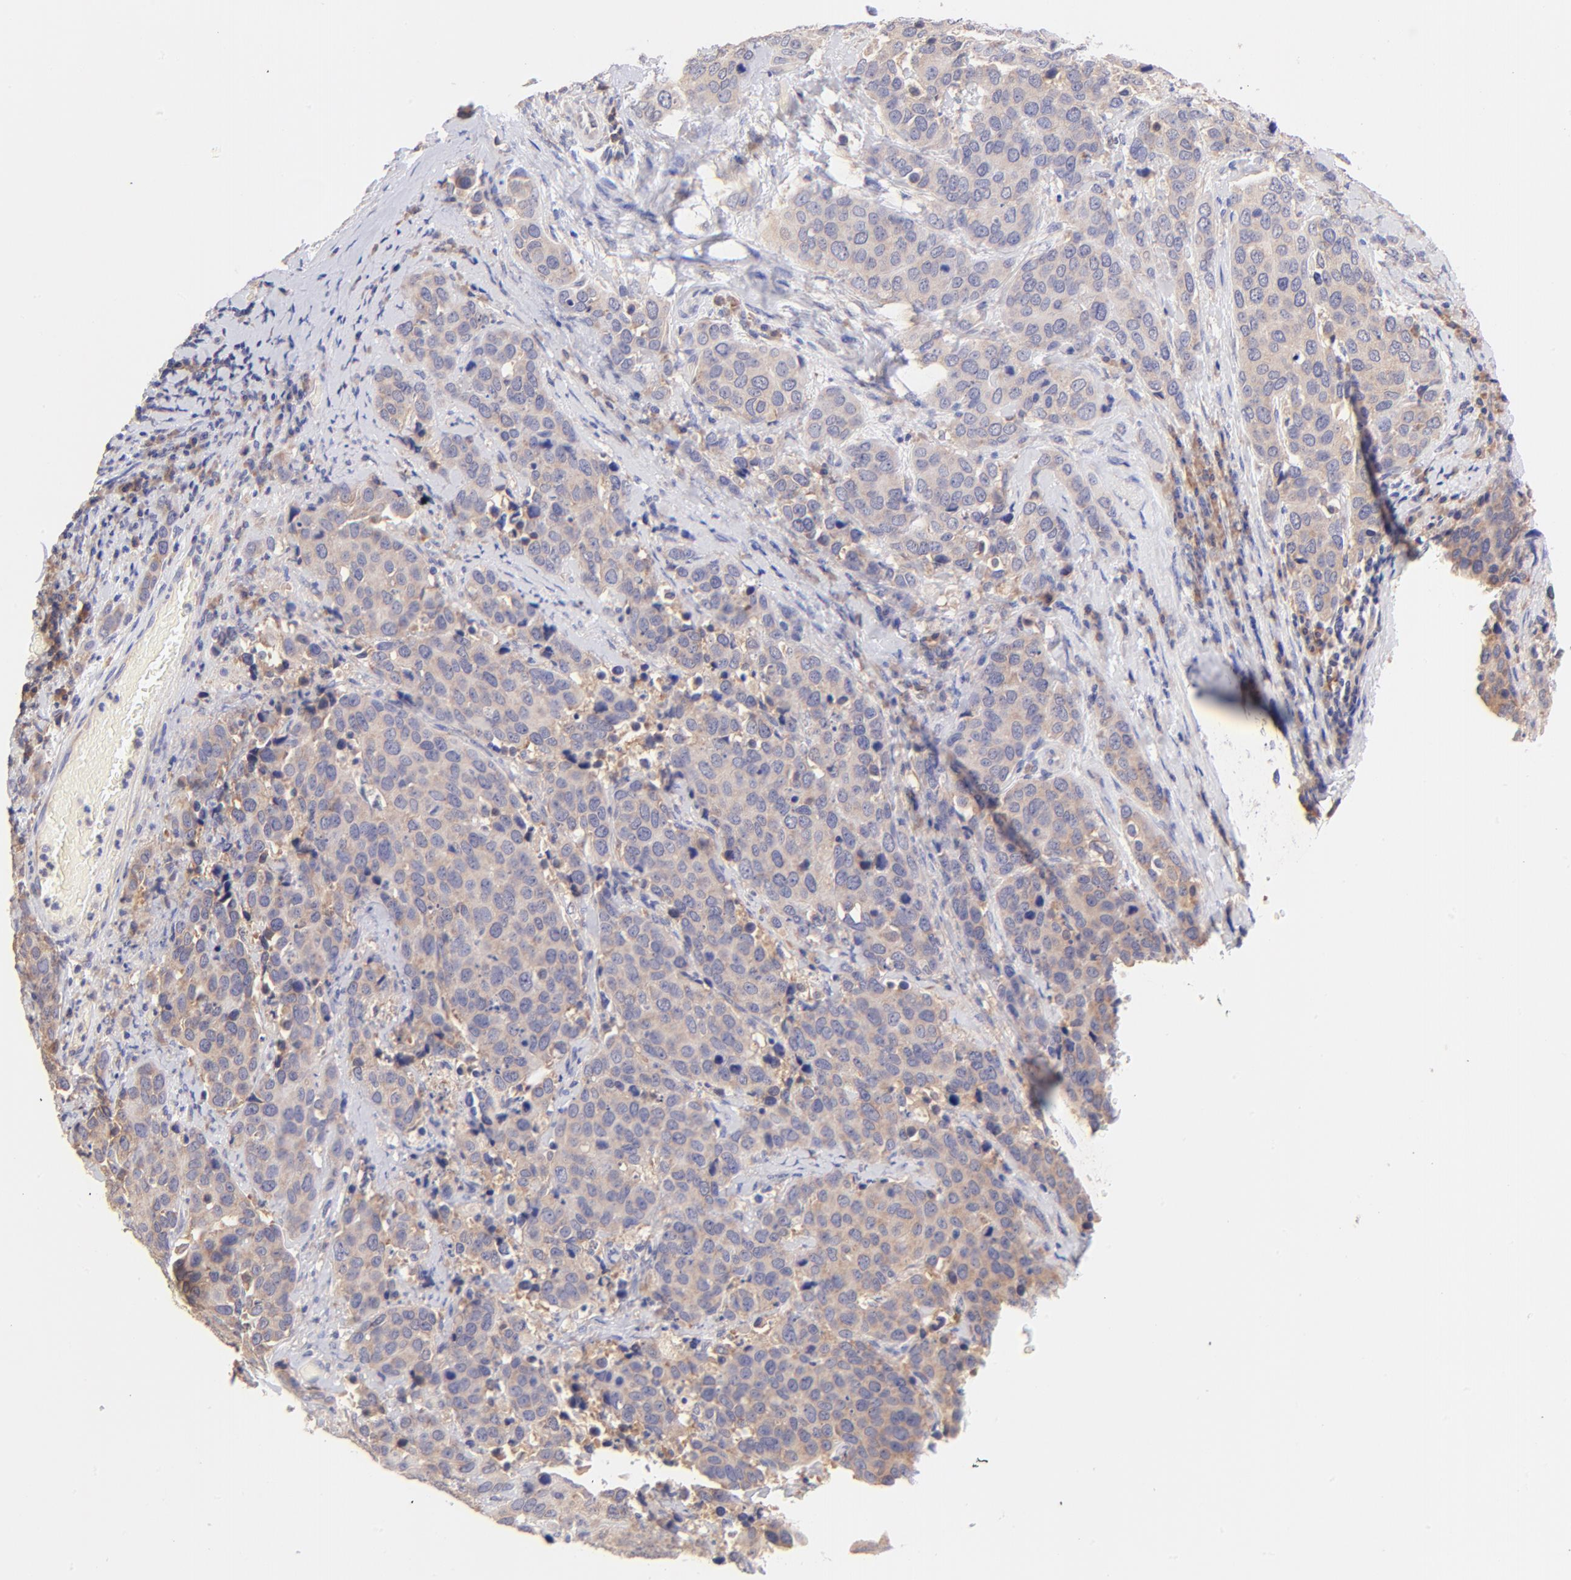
{"staining": {"intensity": "moderate", "quantity": ">75%", "location": "cytoplasmic/membranous"}, "tissue": "cervical cancer", "cell_type": "Tumor cells", "image_type": "cancer", "snomed": [{"axis": "morphology", "description": "Squamous cell carcinoma, NOS"}, {"axis": "topography", "description": "Cervix"}], "caption": "Immunohistochemical staining of human cervical cancer (squamous cell carcinoma) displays moderate cytoplasmic/membranous protein expression in about >75% of tumor cells.", "gene": "RPL11", "patient": {"sex": "female", "age": 54}}